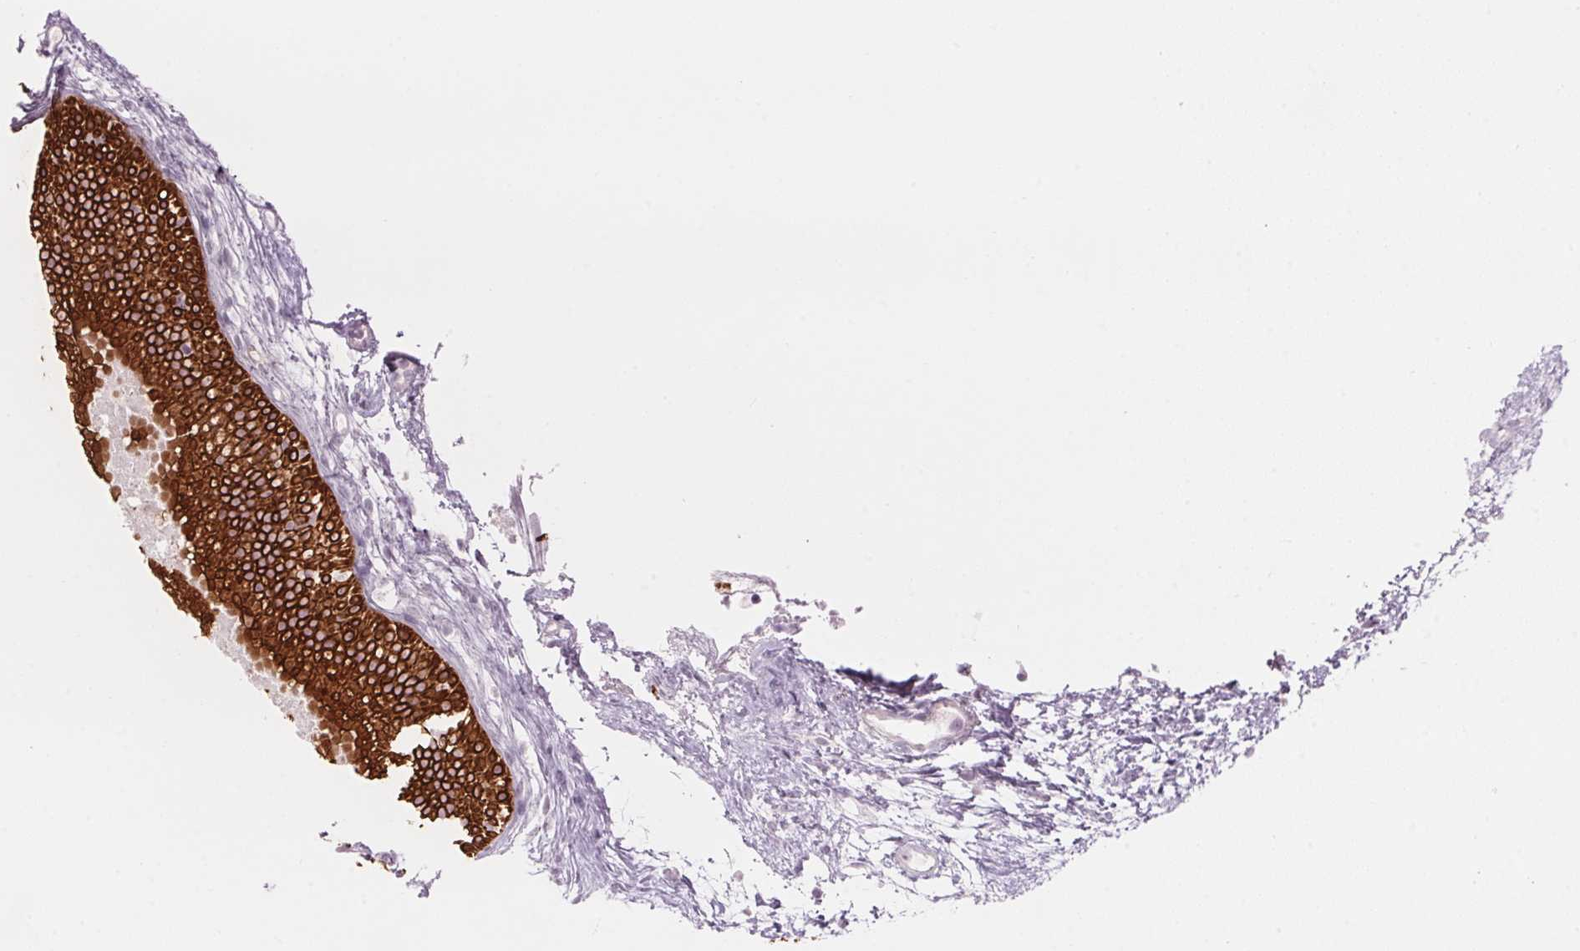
{"staining": {"intensity": "strong", "quantity": ">75%", "location": "cytoplasmic/membranous"}, "tissue": "nasopharynx", "cell_type": "Respiratory epithelial cells", "image_type": "normal", "snomed": [{"axis": "morphology", "description": "Normal tissue, NOS"}, {"axis": "topography", "description": "Nasopharynx"}], "caption": "A high amount of strong cytoplasmic/membranous expression is present in about >75% of respiratory epithelial cells in normal nasopharynx.", "gene": "SCTR", "patient": {"sex": "male", "age": 58}}